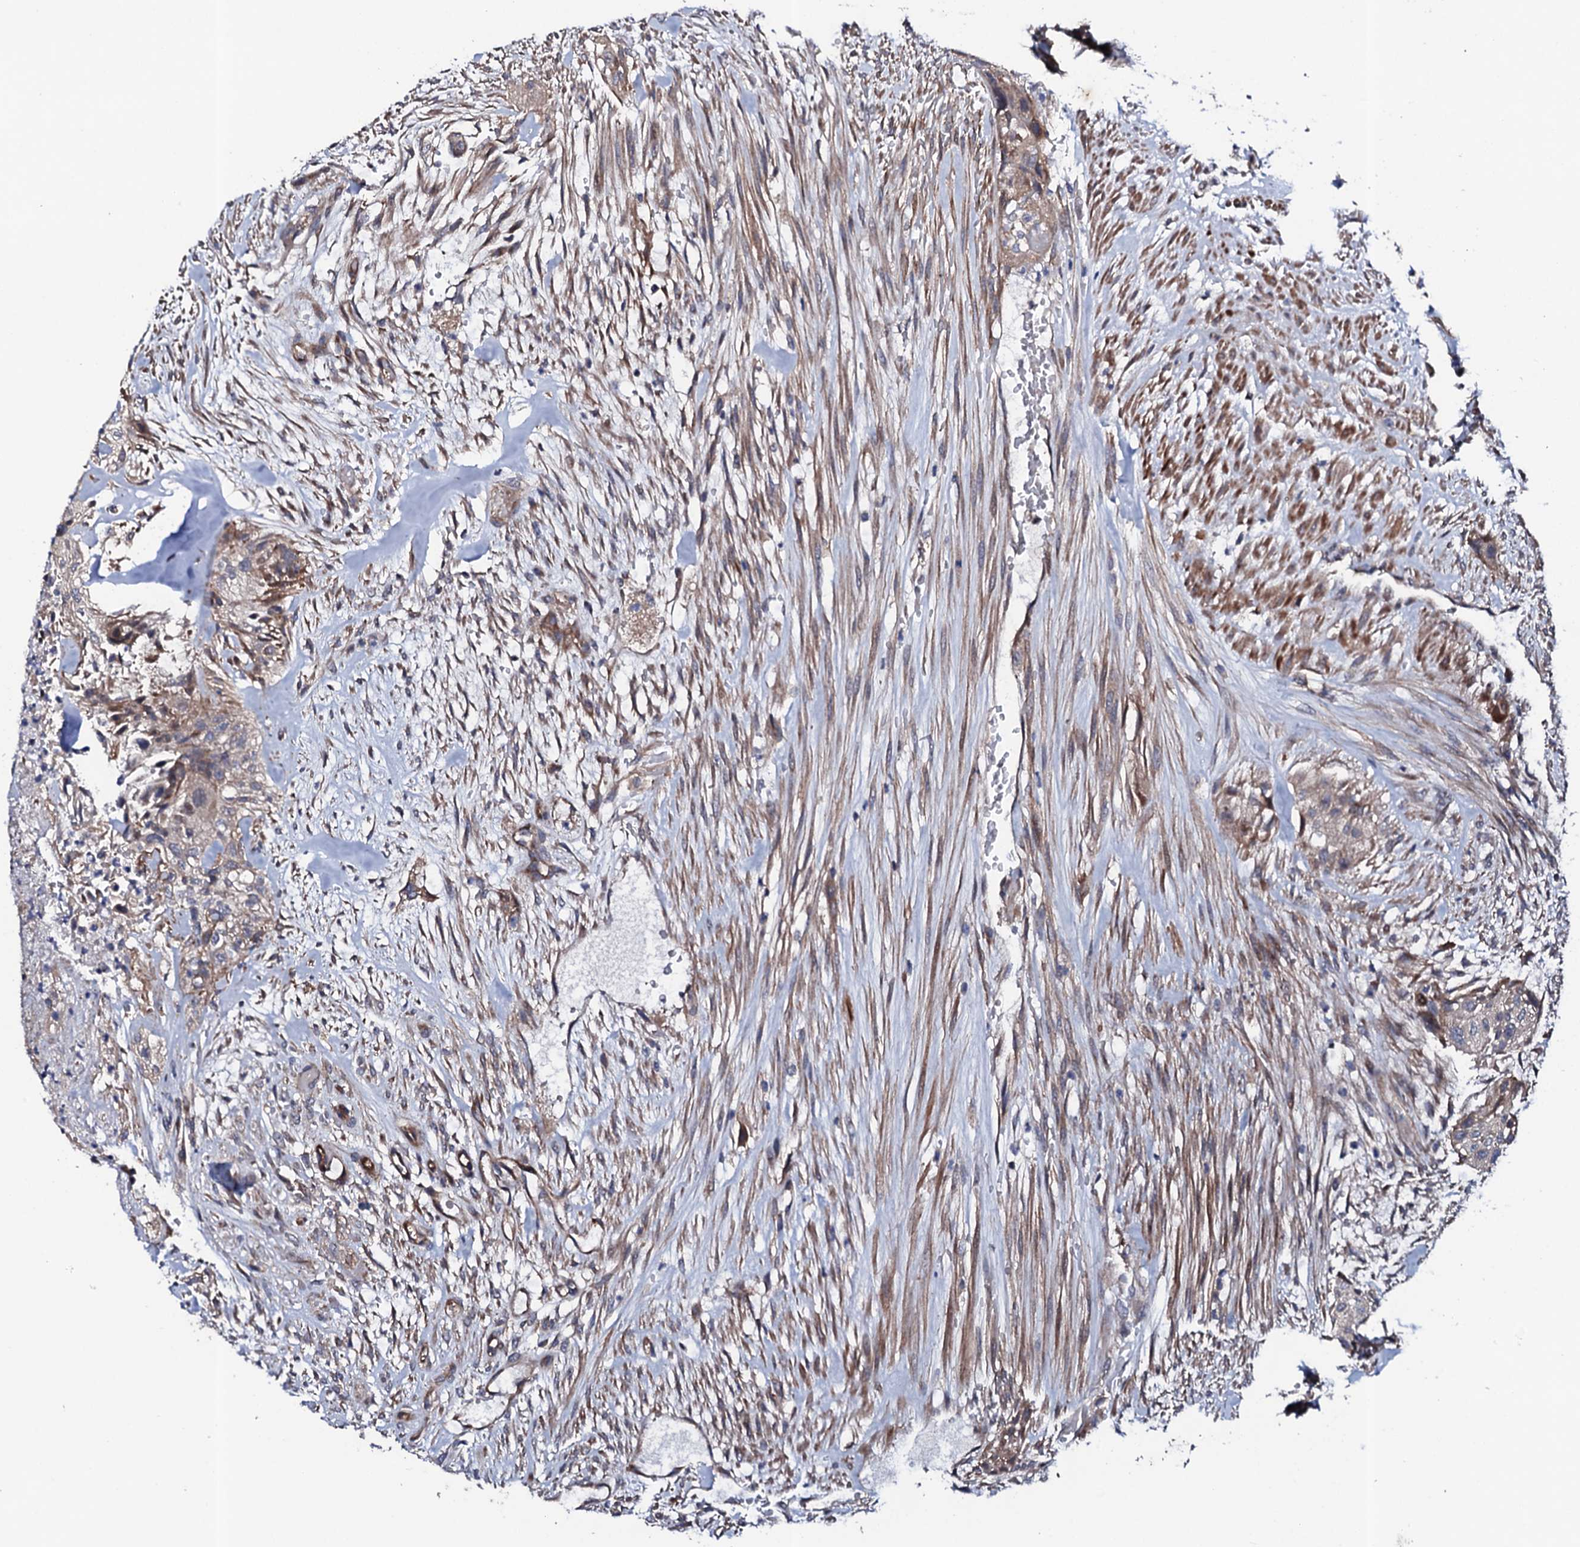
{"staining": {"intensity": "negative", "quantity": "none", "location": "none"}, "tissue": "urothelial cancer", "cell_type": "Tumor cells", "image_type": "cancer", "snomed": [{"axis": "morphology", "description": "Urothelial carcinoma, High grade"}, {"axis": "topography", "description": "Urinary bladder"}], "caption": "Tumor cells are negative for protein expression in human urothelial cancer.", "gene": "CIAO2A", "patient": {"sex": "male", "age": 35}}